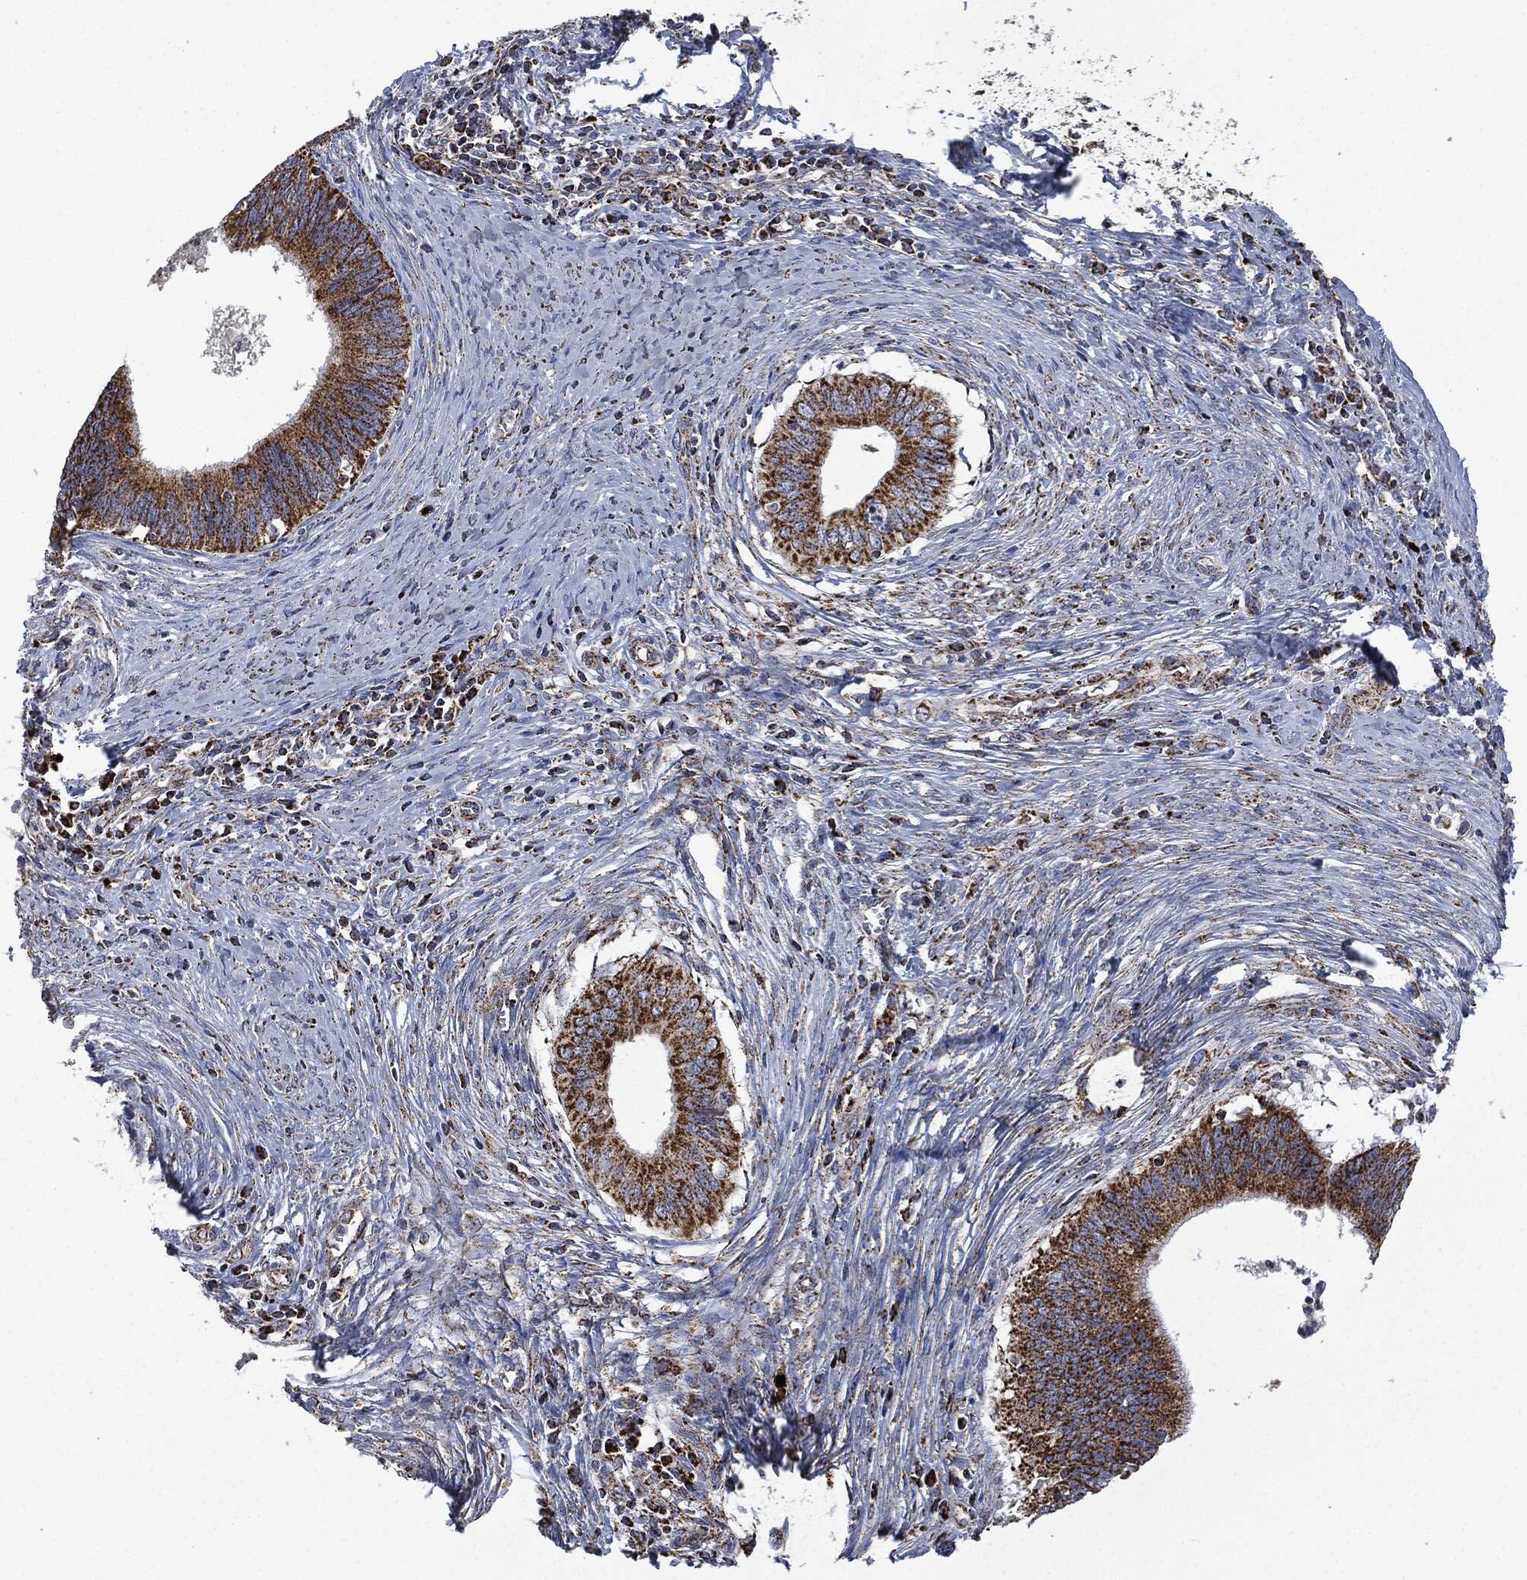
{"staining": {"intensity": "strong", "quantity": ">75%", "location": "cytoplasmic/membranous"}, "tissue": "cervical cancer", "cell_type": "Tumor cells", "image_type": "cancer", "snomed": [{"axis": "morphology", "description": "Adenocarcinoma, NOS"}, {"axis": "topography", "description": "Cervix"}], "caption": "Cervical cancer (adenocarcinoma) stained with a protein marker reveals strong staining in tumor cells.", "gene": "RYK", "patient": {"sex": "female", "age": 42}}